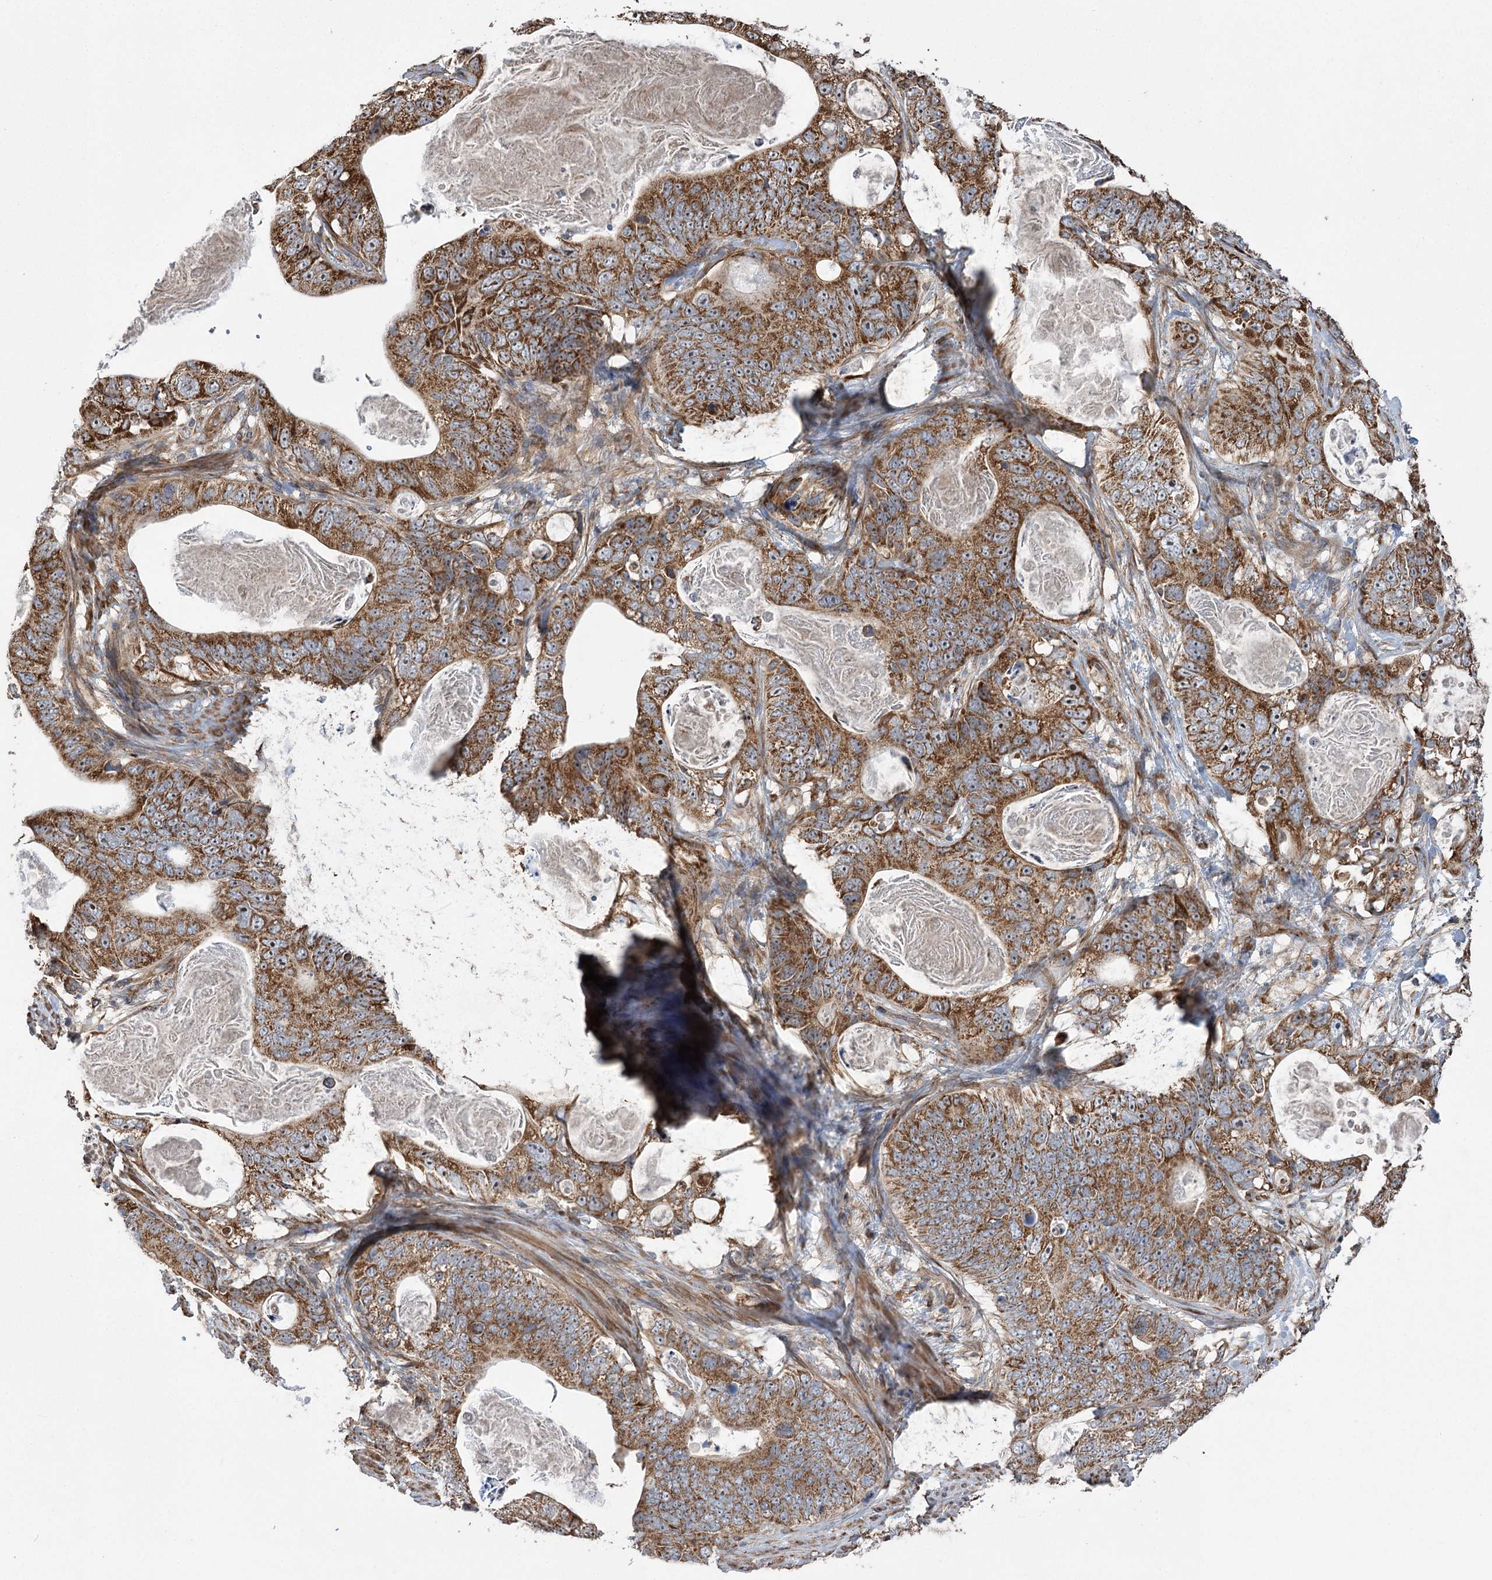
{"staining": {"intensity": "strong", "quantity": ">75%", "location": "cytoplasmic/membranous,nuclear"}, "tissue": "stomach cancer", "cell_type": "Tumor cells", "image_type": "cancer", "snomed": [{"axis": "morphology", "description": "Normal tissue, NOS"}, {"axis": "morphology", "description": "Adenocarcinoma, NOS"}, {"axis": "topography", "description": "Stomach"}], "caption": "Tumor cells demonstrate high levels of strong cytoplasmic/membranous and nuclear expression in about >75% of cells in stomach cancer. (DAB (3,3'-diaminobenzidine) IHC, brown staining for protein, blue staining for nuclei).", "gene": "RWDD4", "patient": {"sex": "female", "age": 89}}